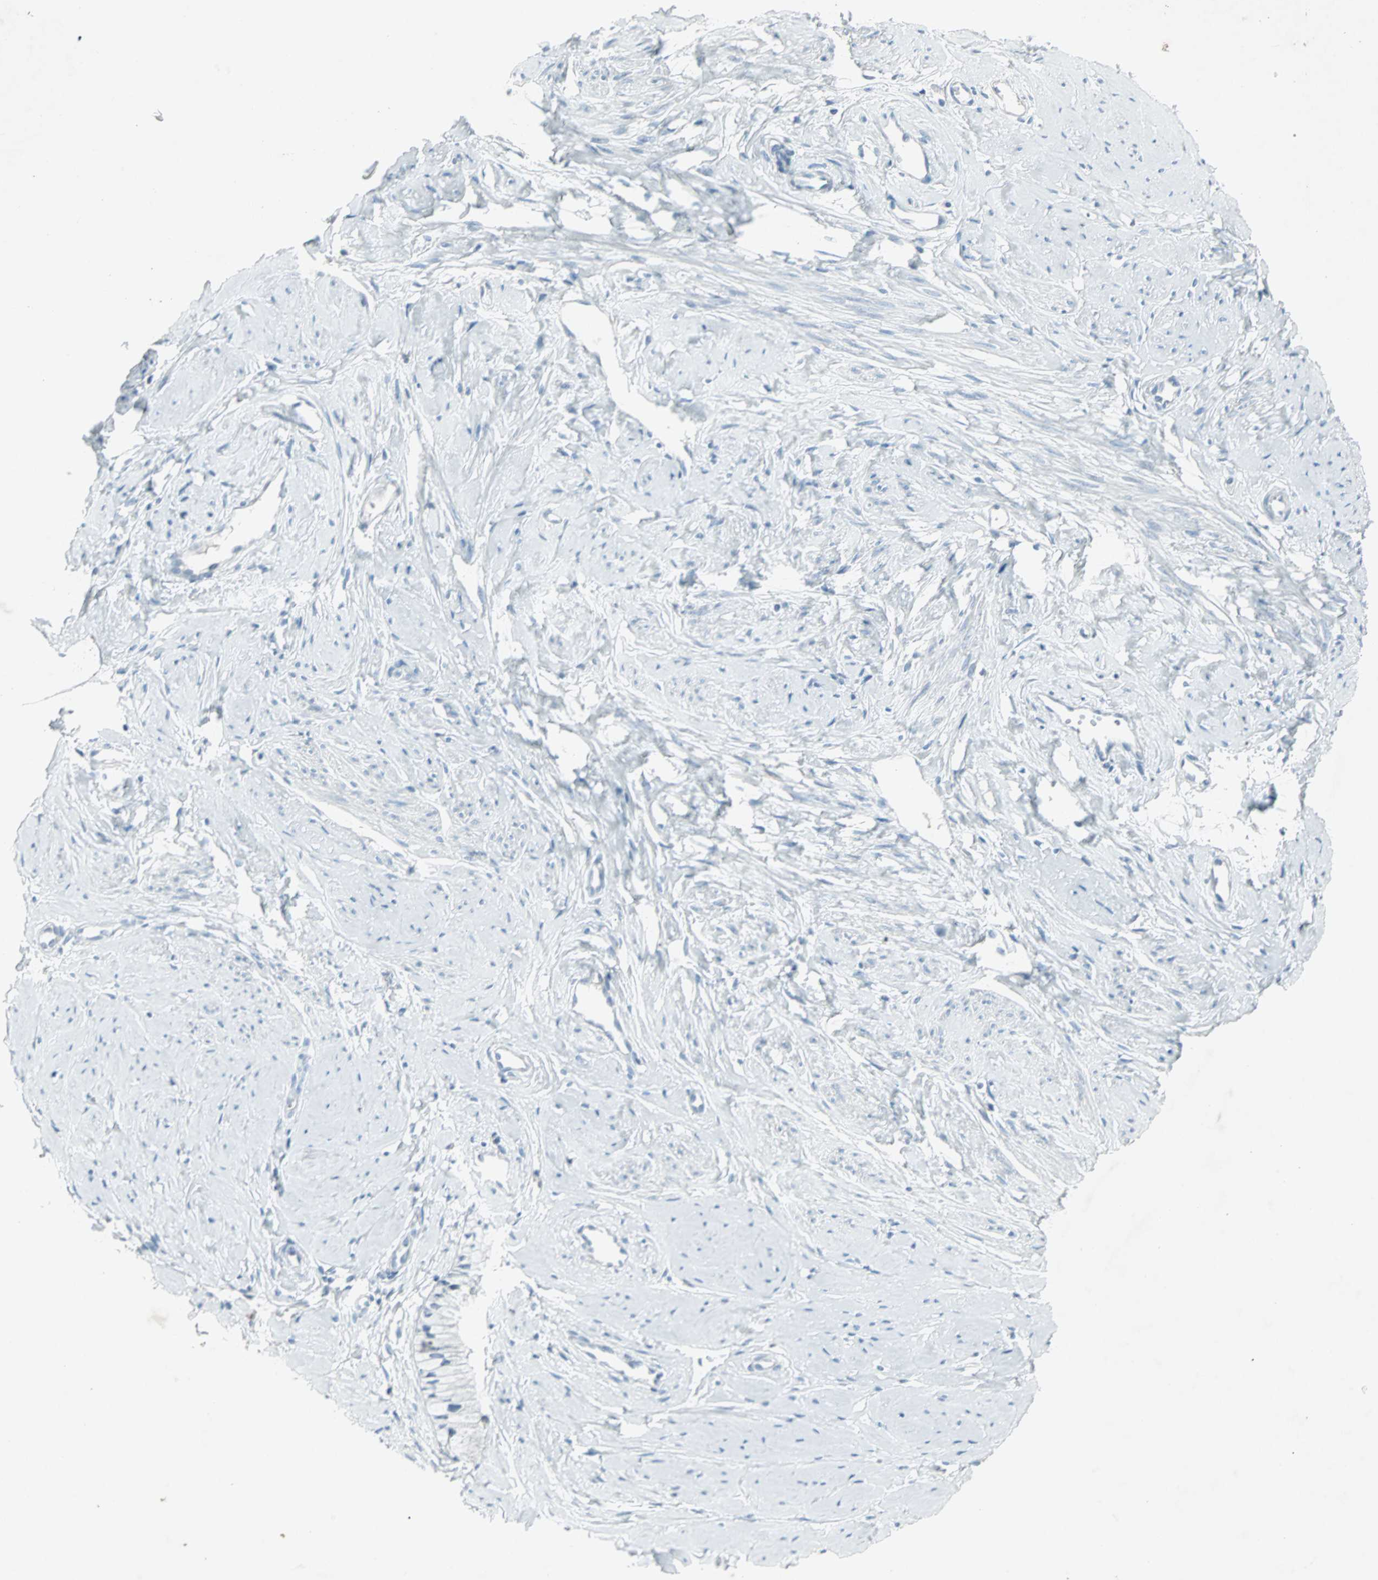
{"staining": {"intensity": "negative", "quantity": "none", "location": "none"}, "tissue": "cervix", "cell_type": "Glandular cells", "image_type": "normal", "snomed": [{"axis": "morphology", "description": "Normal tissue, NOS"}, {"axis": "topography", "description": "Cervix"}], "caption": "This histopathology image is of benign cervix stained with IHC to label a protein in brown with the nuclei are counter-stained blue. There is no expression in glandular cells.", "gene": "LANCL3", "patient": {"sex": "female", "age": 46}}